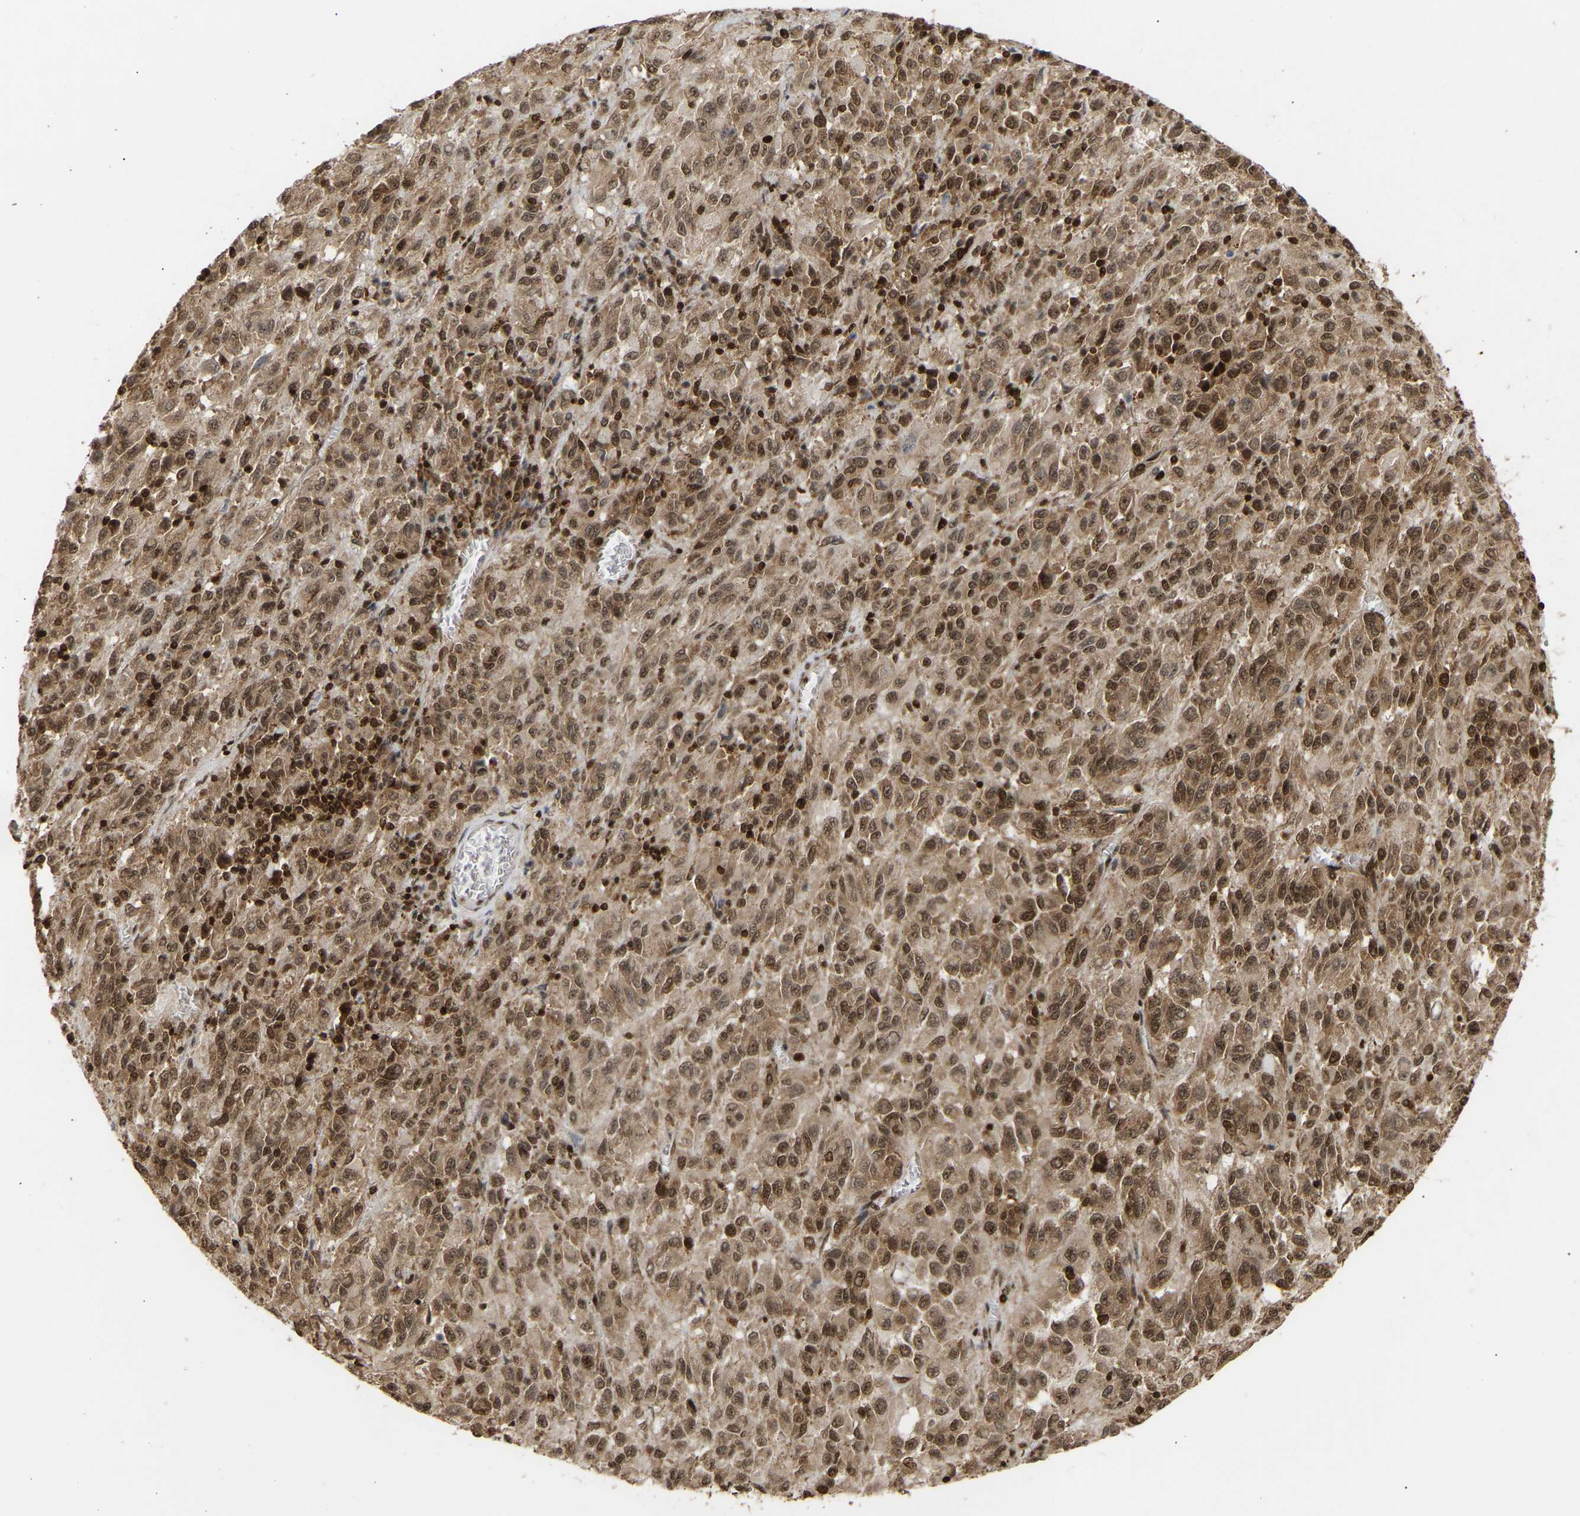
{"staining": {"intensity": "moderate", "quantity": ">75%", "location": "cytoplasmic/membranous,nuclear"}, "tissue": "melanoma", "cell_type": "Tumor cells", "image_type": "cancer", "snomed": [{"axis": "morphology", "description": "Malignant melanoma, Metastatic site"}, {"axis": "topography", "description": "Lung"}], "caption": "A histopathology image of human melanoma stained for a protein reveals moderate cytoplasmic/membranous and nuclear brown staining in tumor cells. Ihc stains the protein of interest in brown and the nuclei are stained blue.", "gene": "ALYREF", "patient": {"sex": "male", "age": 64}}